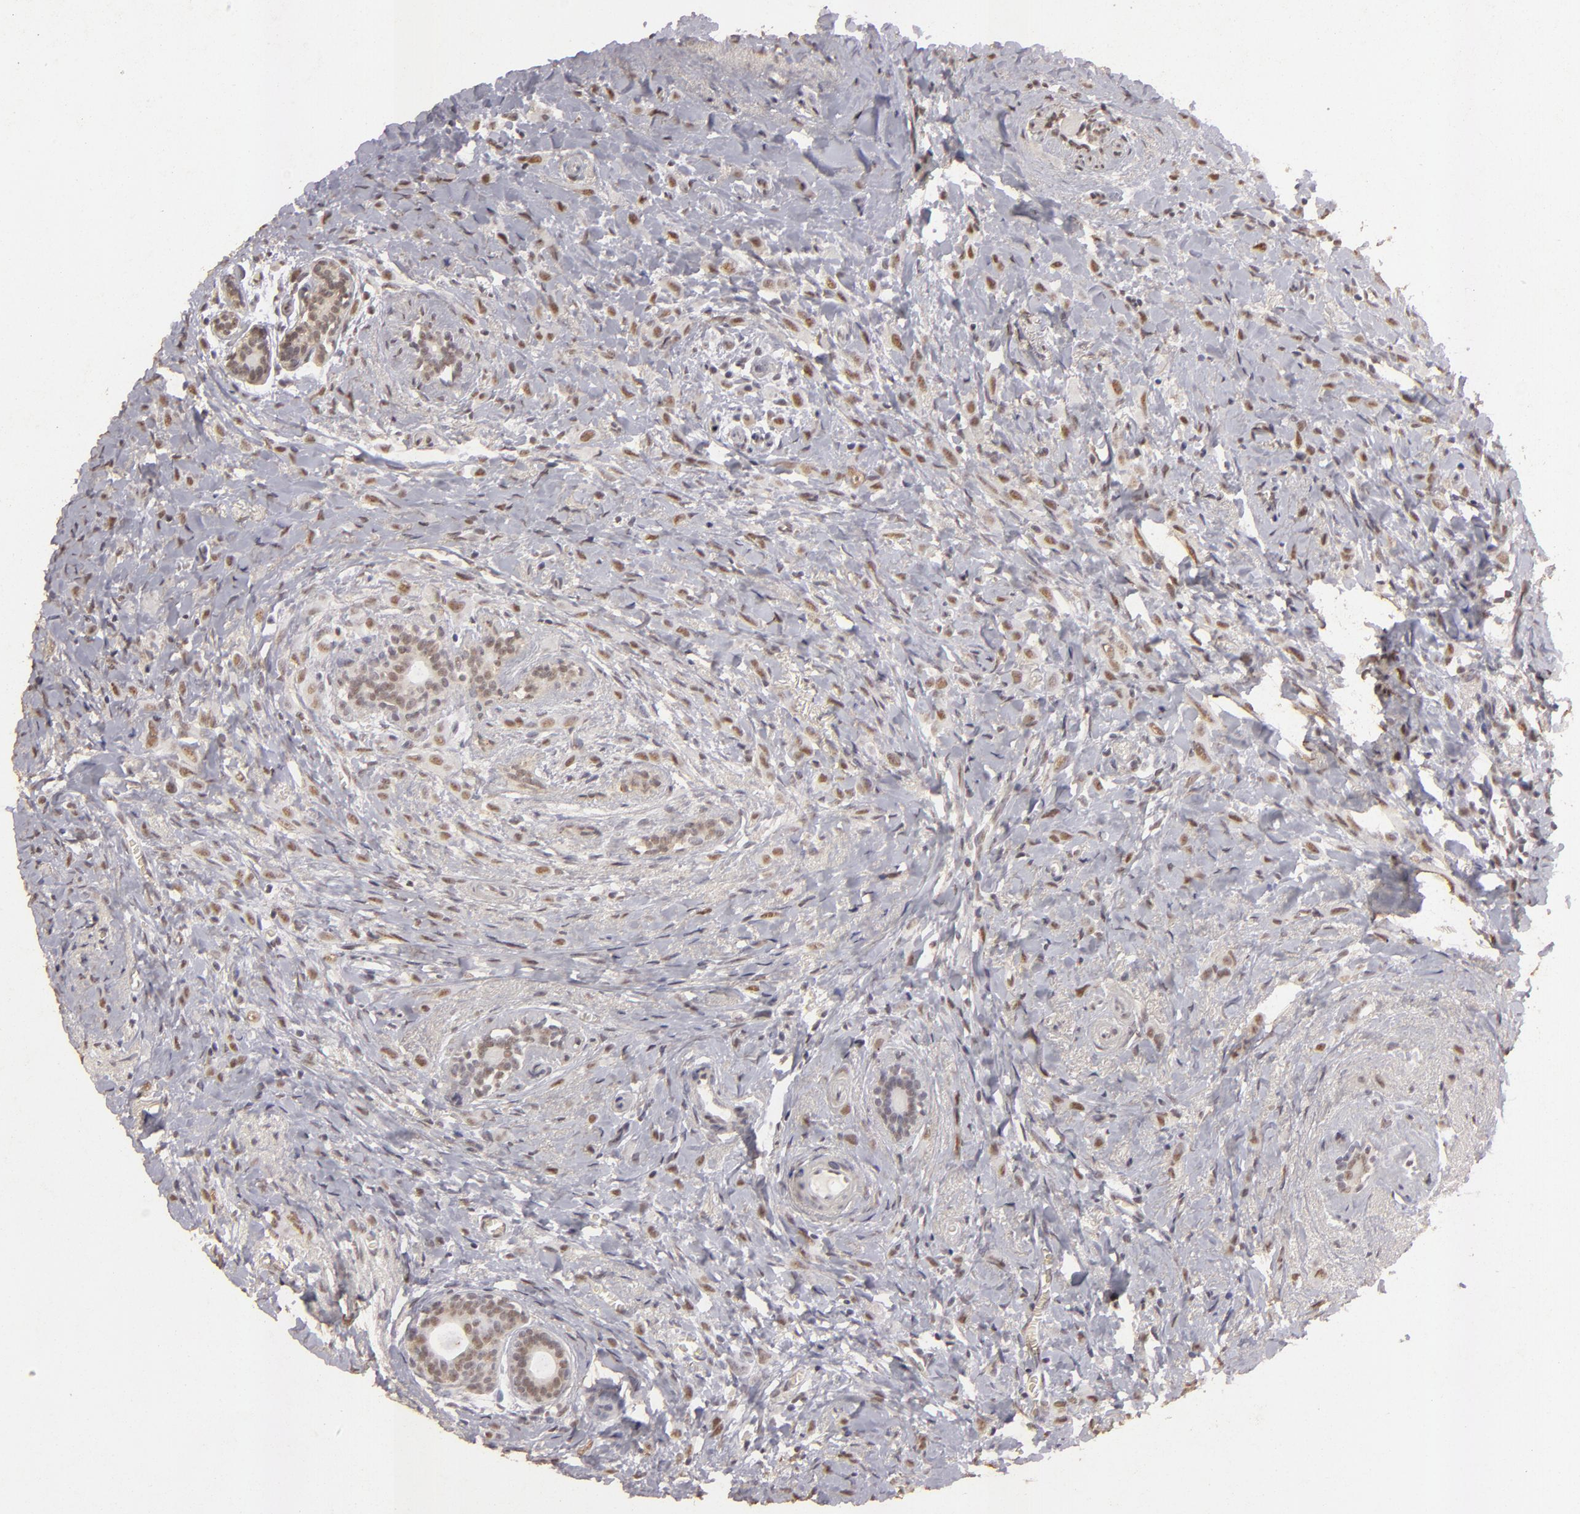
{"staining": {"intensity": "weak", "quantity": "25%-75%", "location": "nuclear"}, "tissue": "breast cancer", "cell_type": "Tumor cells", "image_type": "cancer", "snomed": [{"axis": "morphology", "description": "Lobular carcinoma"}, {"axis": "topography", "description": "Breast"}], "caption": "Immunohistochemical staining of breast cancer (lobular carcinoma) shows low levels of weak nuclear positivity in approximately 25%-75% of tumor cells.", "gene": "CBX3", "patient": {"sex": "female", "age": 57}}